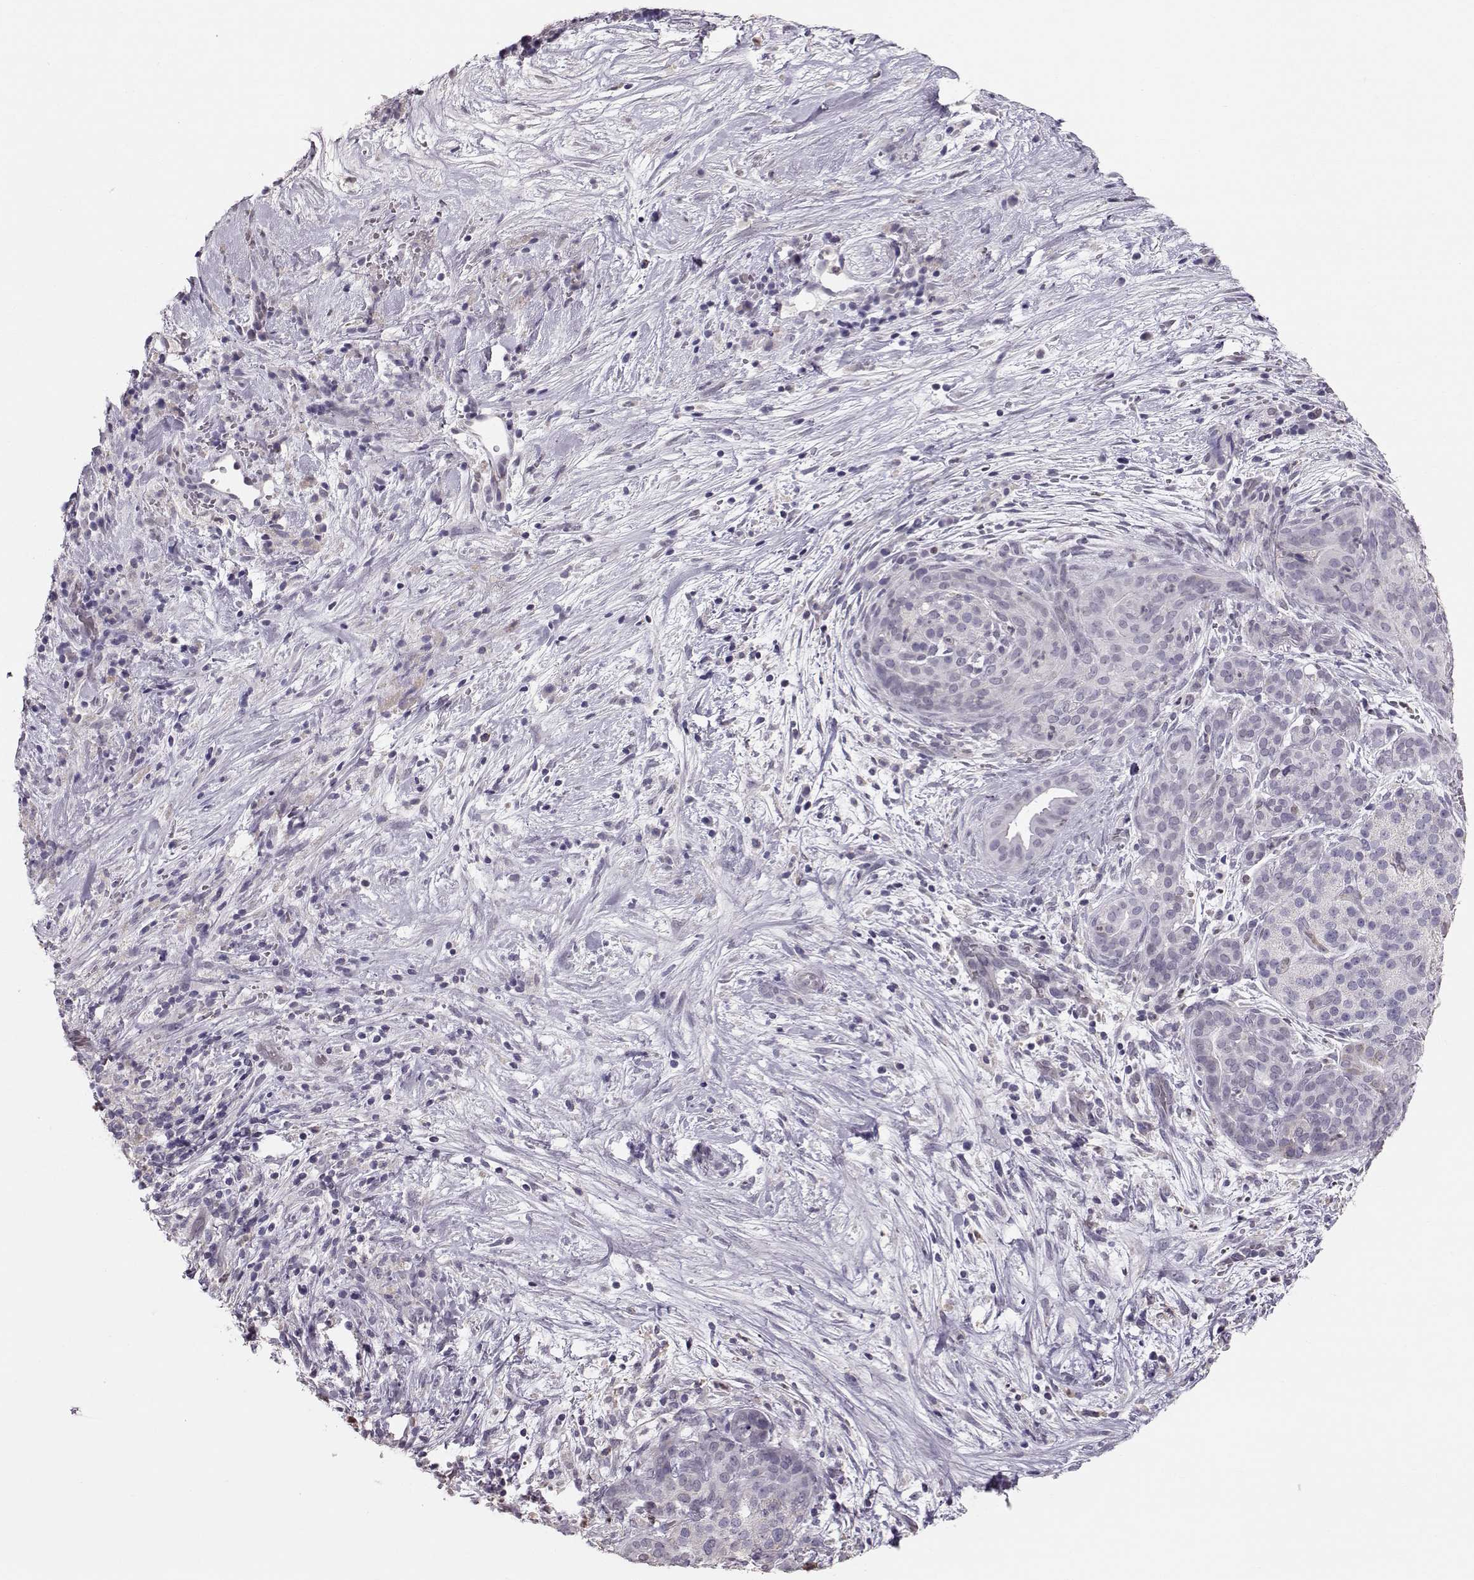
{"staining": {"intensity": "negative", "quantity": "none", "location": "none"}, "tissue": "pancreatic cancer", "cell_type": "Tumor cells", "image_type": "cancer", "snomed": [{"axis": "morphology", "description": "Adenocarcinoma, NOS"}, {"axis": "topography", "description": "Pancreas"}], "caption": "High magnification brightfield microscopy of adenocarcinoma (pancreatic) stained with DAB (3,3'-diaminobenzidine) (brown) and counterstained with hematoxylin (blue): tumor cells show no significant expression. (DAB (3,3'-diaminobenzidine) immunohistochemistry visualized using brightfield microscopy, high magnification).", "gene": "POU1F1", "patient": {"sex": "male", "age": 44}}